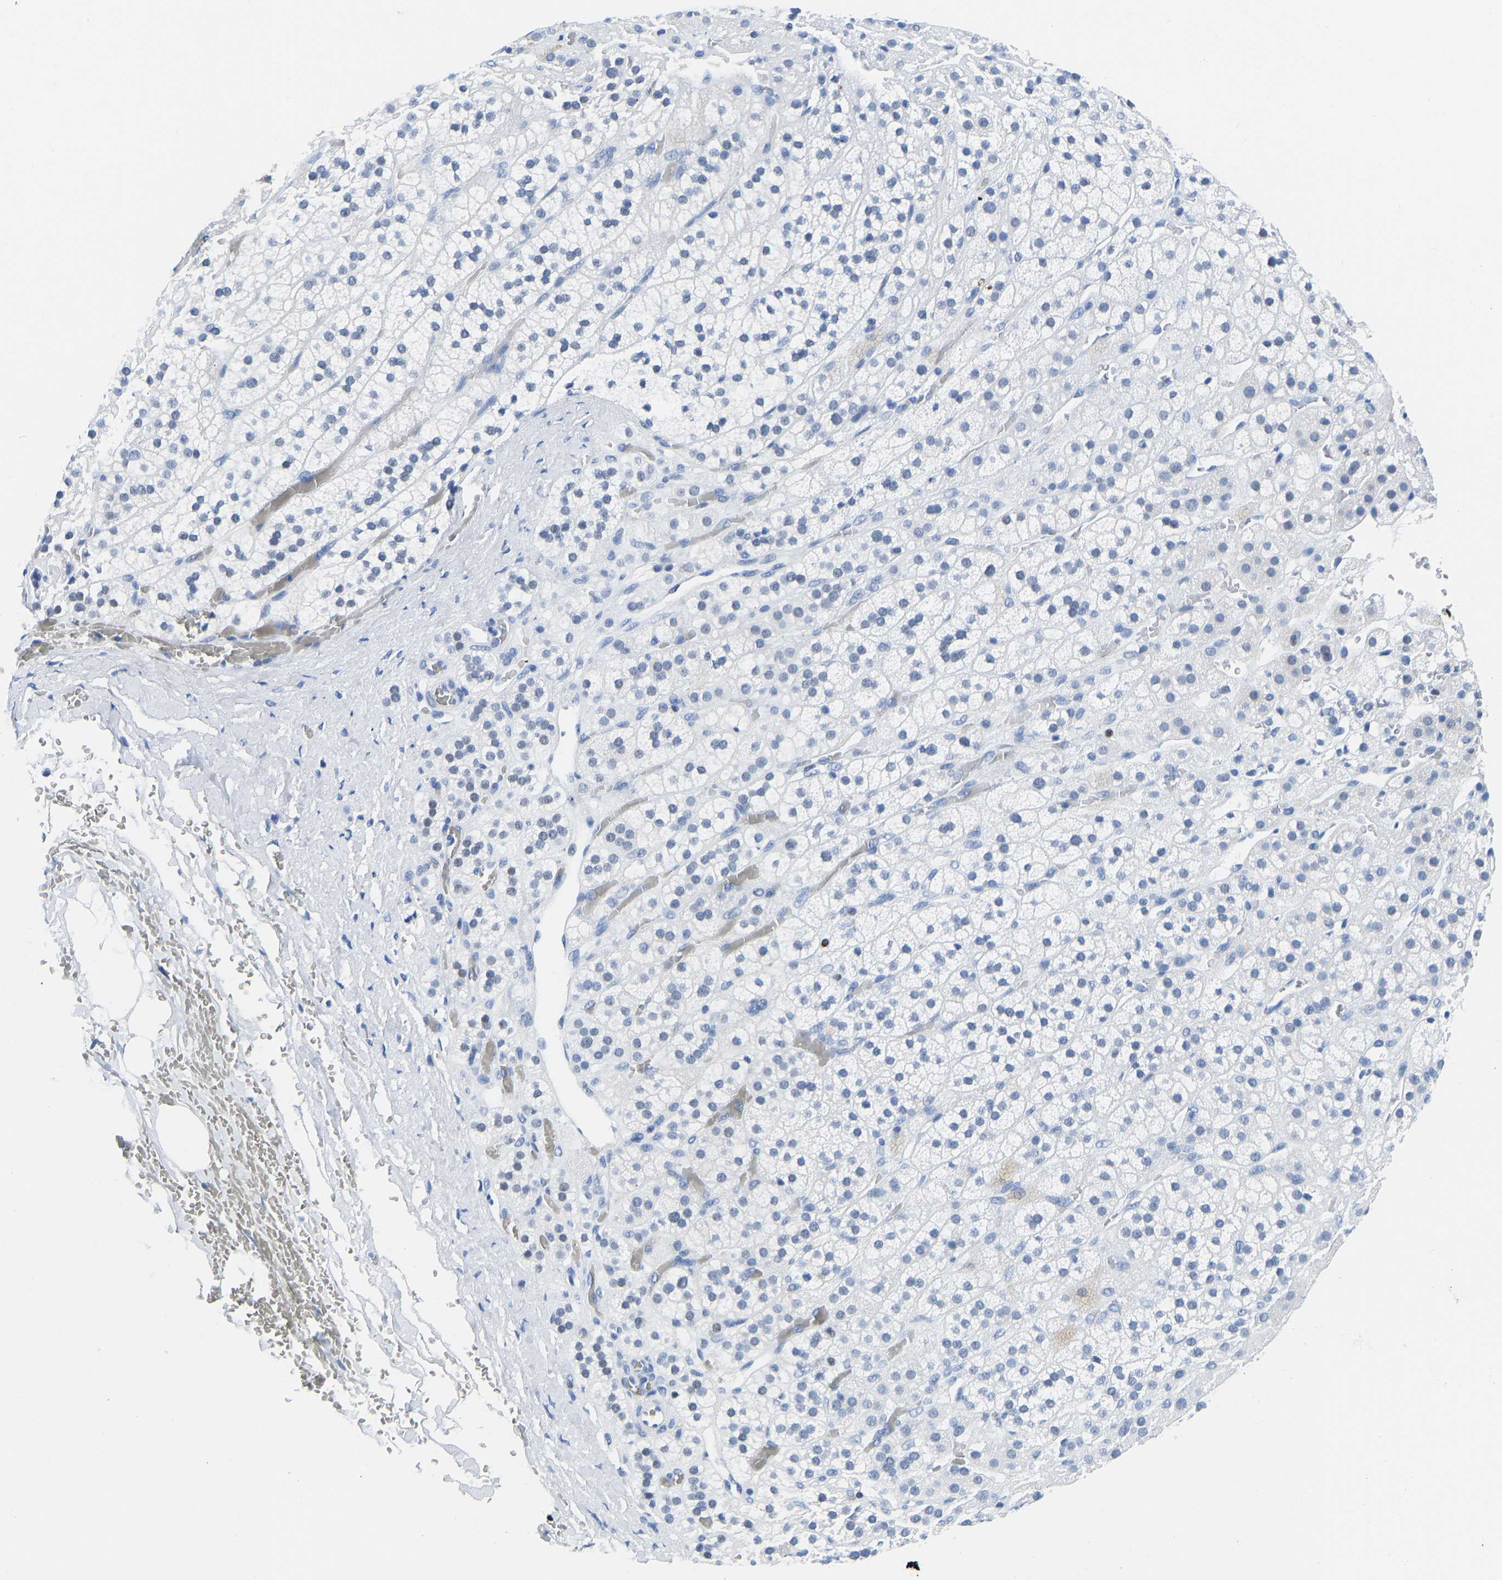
{"staining": {"intensity": "negative", "quantity": "none", "location": "none"}, "tissue": "adrenal gland", "cell_type": "Glandular cells", "image_type": "normal", "snomed": [{"axis": "morphology", "description": "Normal tissue, NOS"}, {"axis": "topography", "description": "Adrenal gland"}], "caption": "Immunohistochemical staining of normal adrenal gland displays no significant expression in glandular cells.", "gene": "TCF7", "patient": {"sex": "male", "age": 56}}